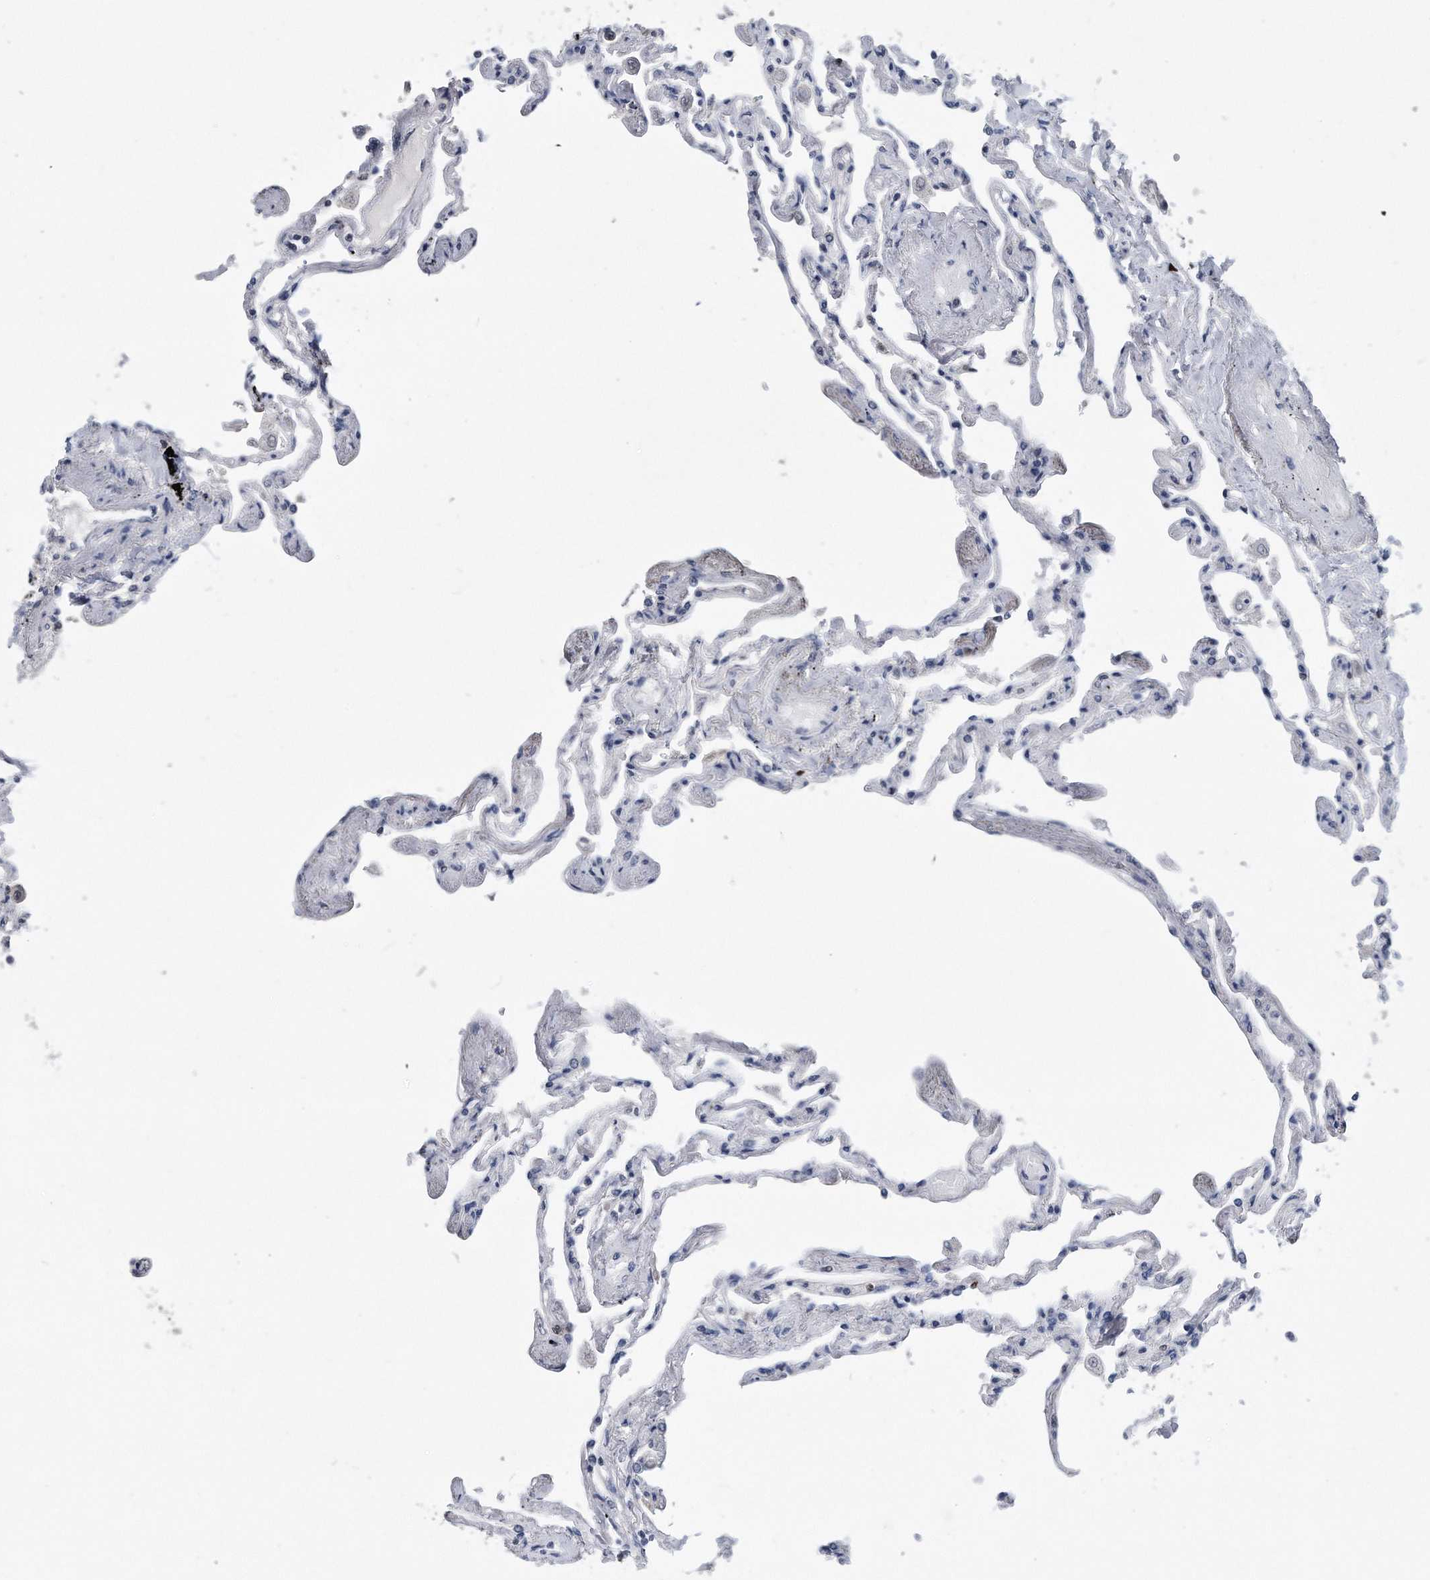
{"staining": {"intensity": "negative", "quantity": "none", "location": "none"}, "tissue": "lung", "cell_type": "Alveolar cells", "image_type": "normal", "snomed": [{"axis": "morphology", "description": "Normal tissue, NOS"}, {"axis": "topography", "description": "Lung"}], "caption": "IHC micrograph of normal lung: human lung stained with DAB (3,3'-diaminobenzidine) shows no significant protein positivity in alveolar cells.", "gene": "PCNA", "patient": {"sex": "female", "age": 67}}